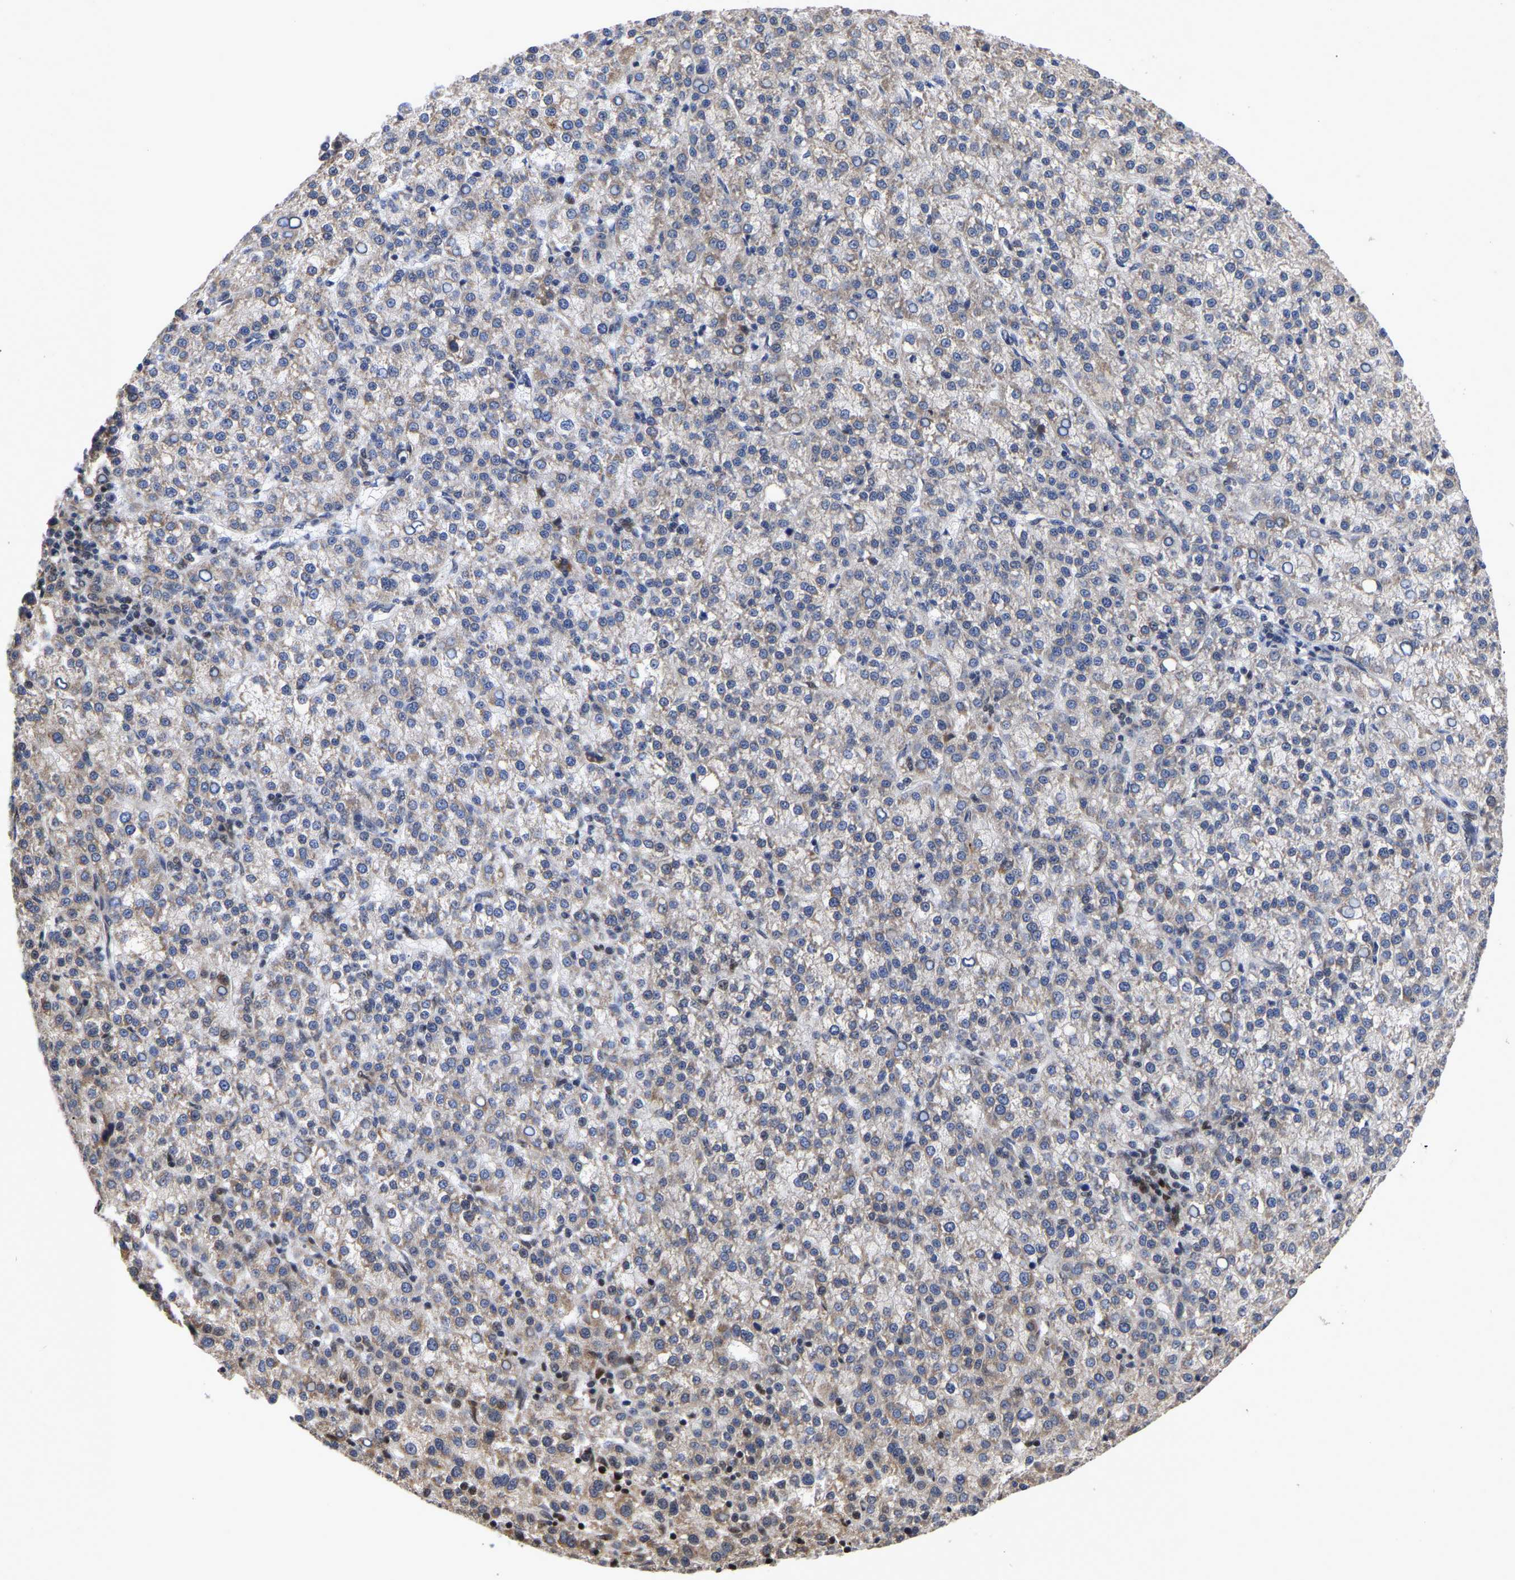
{"staining": {"intensity": "weak", "quantity": "25%-75%", "location": "cytoplasmic/membranous"}, "tissue": "liver cancer", "cell_type": "Tumor cells", "image_type": "cancer", "snomed": [{"axis": "morphology", "description": "Carcinoma, Hepatocellular, NOS"}, {"axis": "topography", "description": "Liver"}], "caption": "The histopathology image reveals immunohistochemical staining of hepatocellular carcinoma (liver). There is weak cytoplasmic/membranous expression is seen in about 25%-75% of tumor cells.", "gene": "JUNB", "patient": {"sex": "female", "age": 58}}